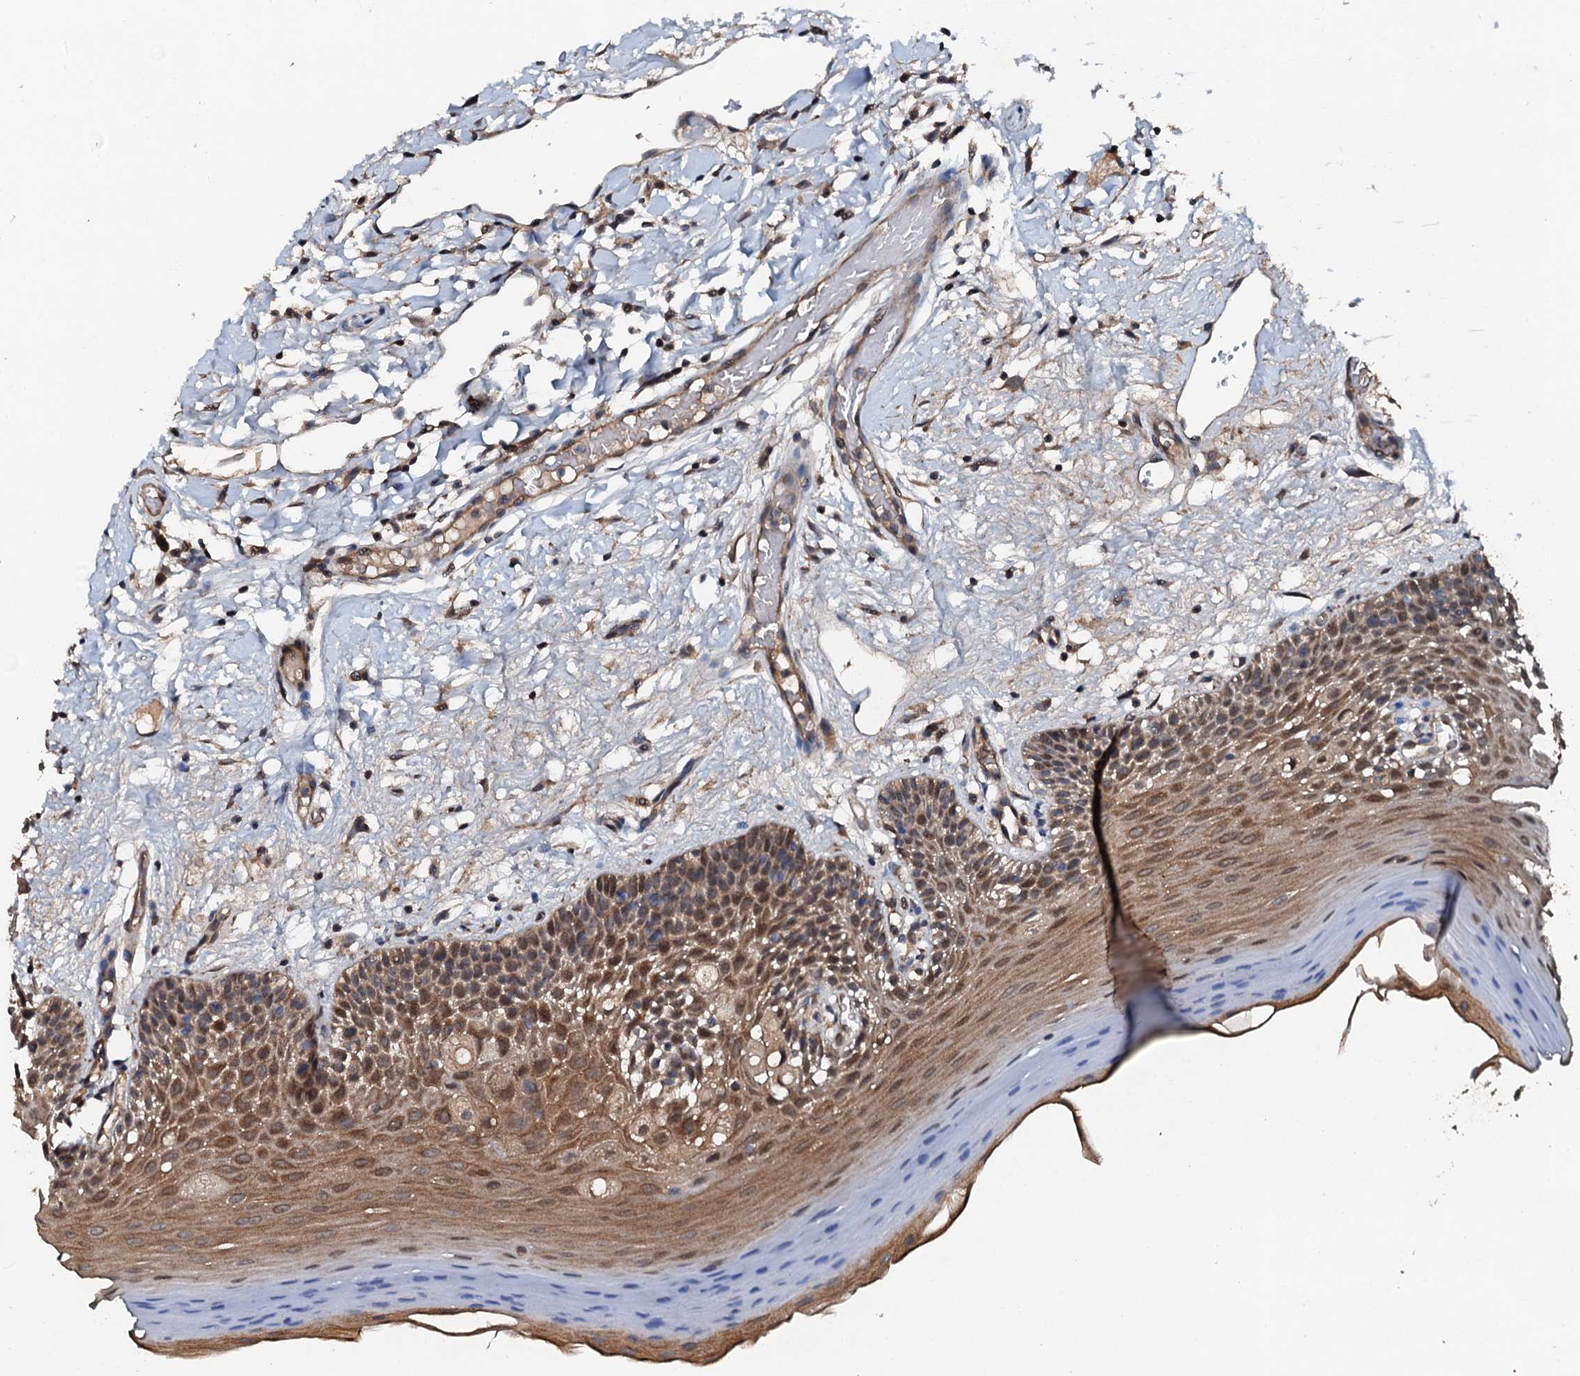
{"staining": {"intensity": "moderate", "quantity": ">75%", "location": "cytoplasmic/membranous,nuclear"}, "tissue": "oral mucosa", "cell_type": "Squamous epithelial cells", "image_type": "normal", "snomed": [{"axis": "morphology", "description": "Normal tissue, NOS"}, {"axis": "topography", "description": "Oral tissue"}, {"axis": "topography", "description": "Tounge, NOS"}], "caption": "Immunohistochemical staining of normal oral mucosa displays >75% levels of moderate cytoplasmic/membranous,nuclear protein positivity in about >75% of squamous epithelial cells. (Stains: DAB (3,3'-diaminobenzidine) in brown, nuclei in blue, Microscopy: brightfield microscopy at high magnification).", "gene": "FLYWCH1", "patient": {"sex": "male", "age": 47}}